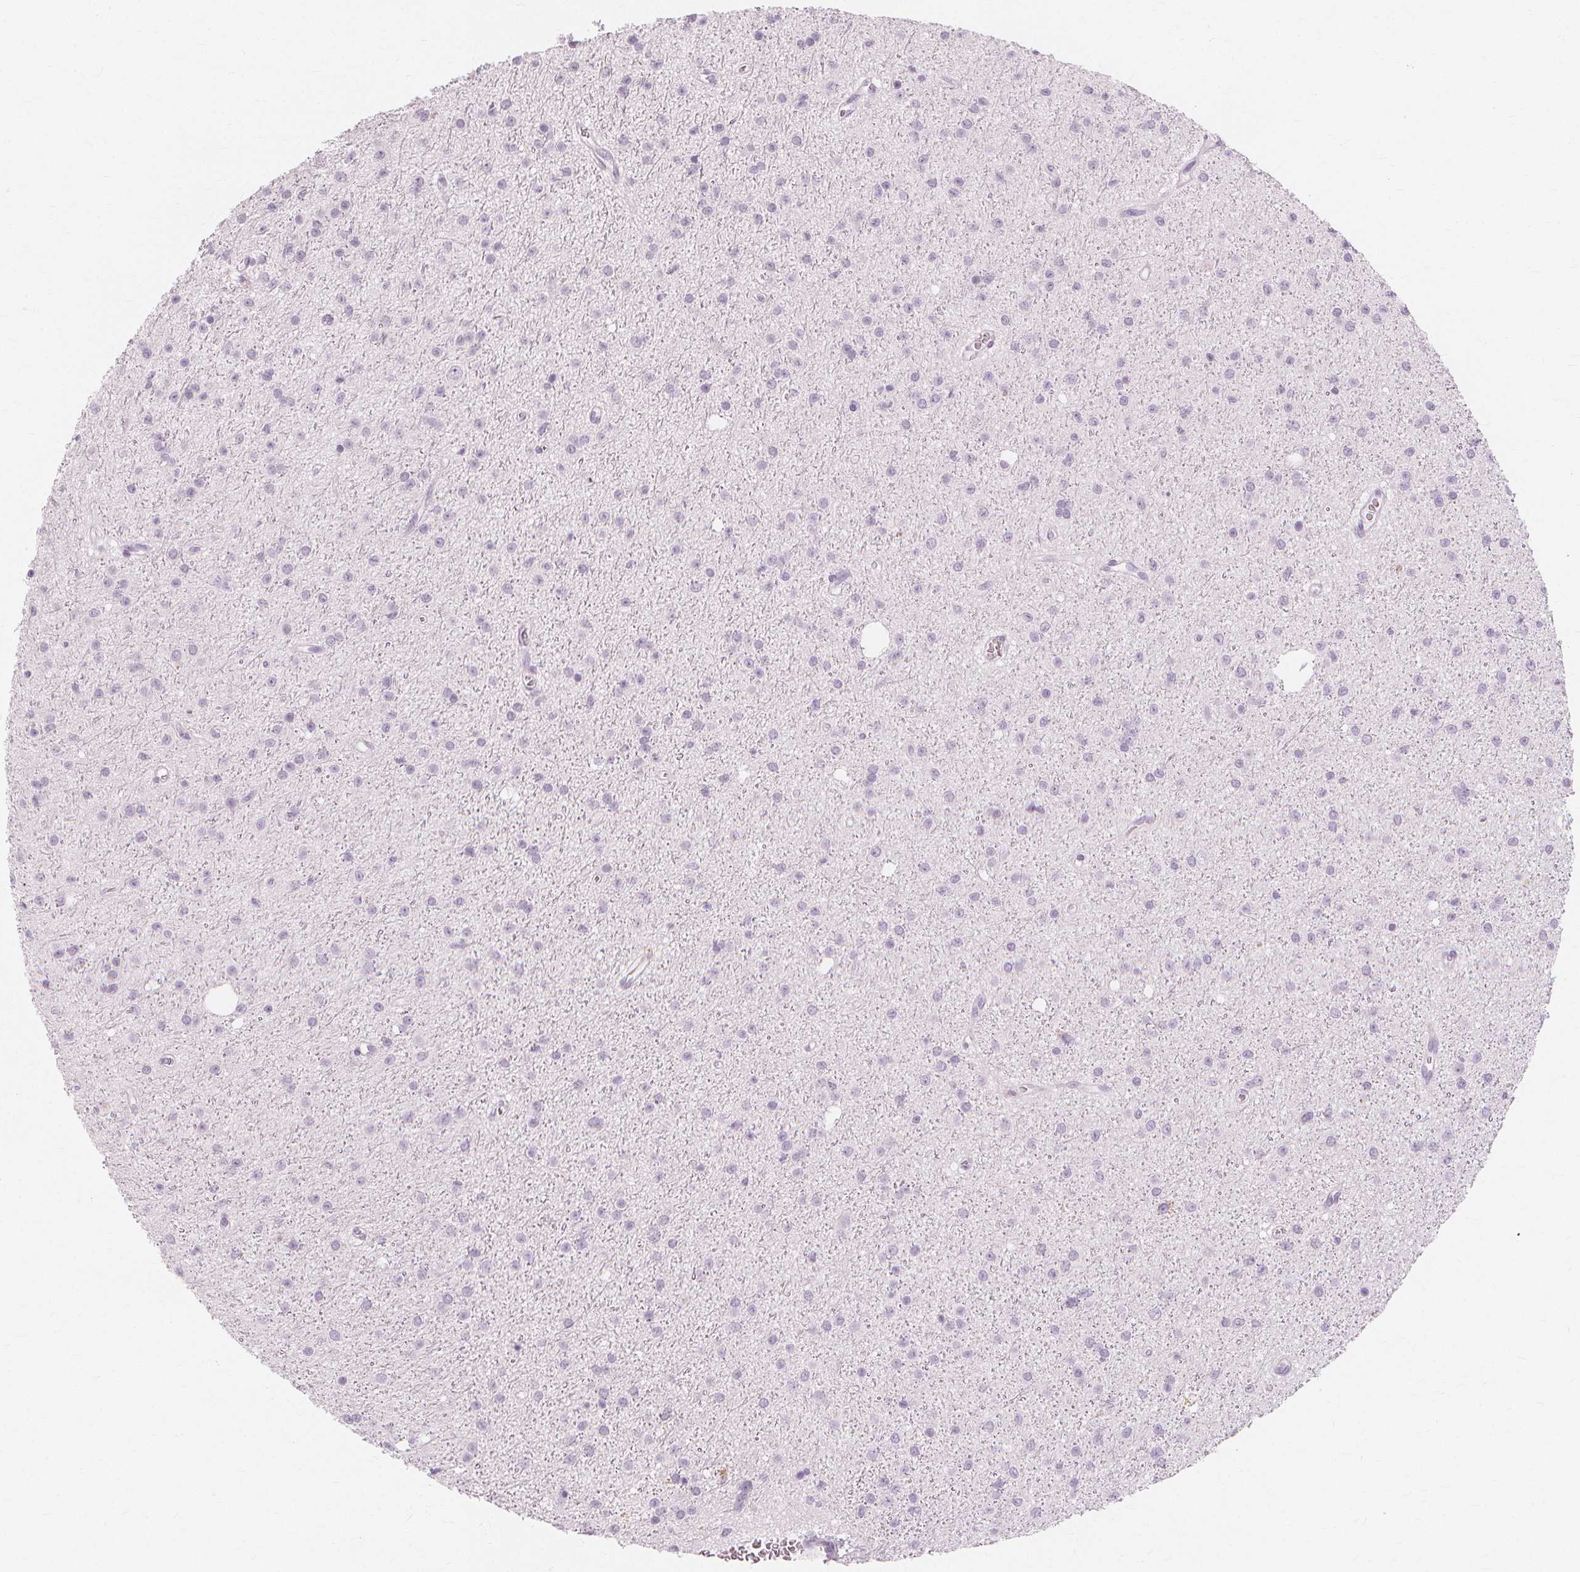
{"staining": {"intensity": "negative", "quantity": "none", "location": "none"}, "tissue": "glioma", "cell_type": "Tumor cells", "image_type": "cancer", "snomed": [{"axis": "morphology", "description": "Glioma, malignant, Low grade"}, {"axis": "topography", "description": "Brain"}], "caption": "DAB immunohistochemical staining of glioma displays no significant staining in tumor cells. (DAB IHC with hematoxylin counter stain).", "gene": "TFF1", "patient": {"sex": "male", "age": 27}}